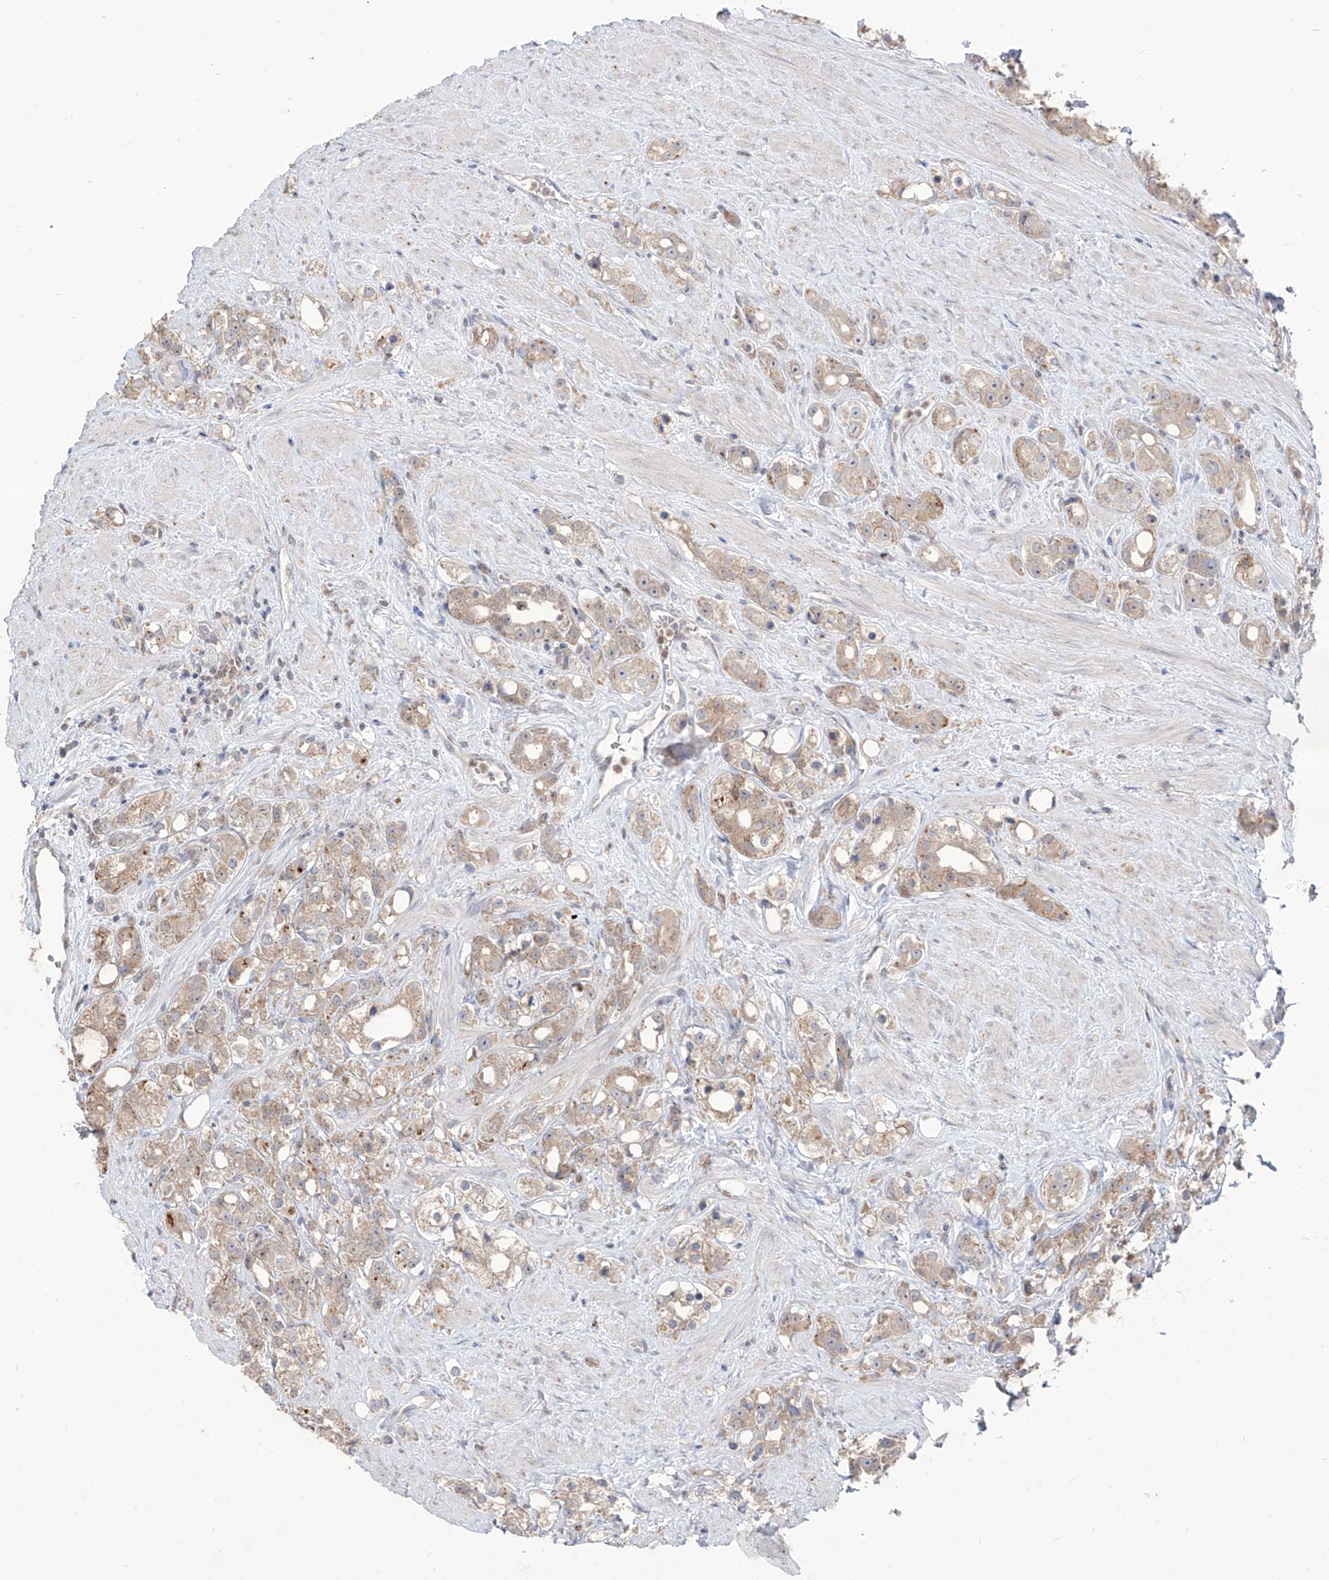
{"staining": {"intensity": "weak", "quantity": ">75%", "location": "cytoplasmic/membranous"}, "tissue": "prostate cancer", "cell_type": "Tumor cells", "image_type": "cancer", "snomed": [{"axis": "morphology", "description": "Adenocarcinoma, NOS"}, {"axis": "topography", "description": "Prostate"}], "caption": "Human adenocarcinoma (prostate) stained with a protein marker demonstrates weak staining in tumor cells.", "gene": "BROX", "patient": {"sex": "male", "age": 79}}